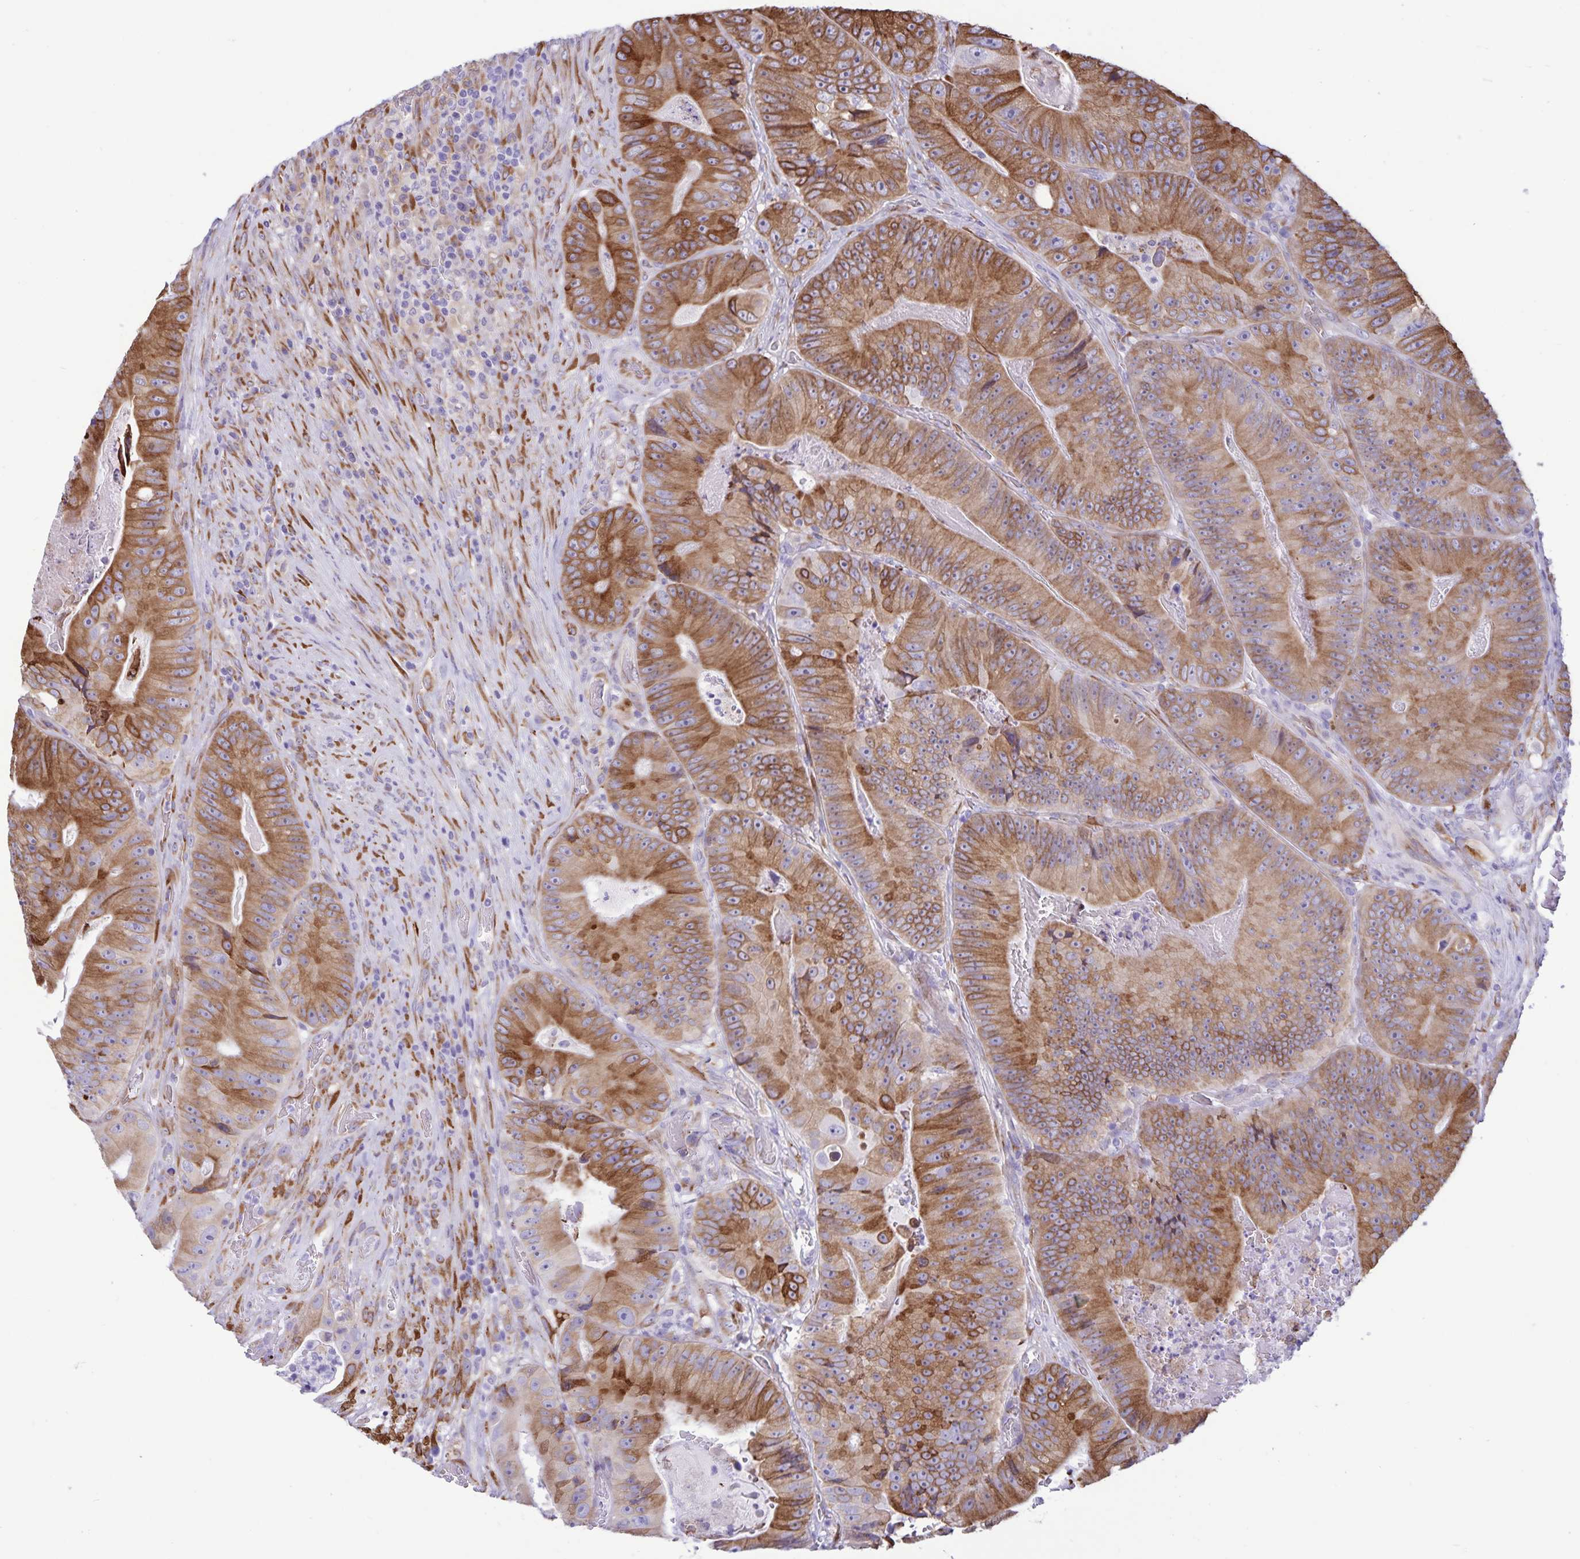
{"staining": {"intensity": "strong", "quantity": ">75%", "location": "cytoplasmic/membranous"}, "tissue": "colorectal cancer", "cell_type": "Tumor cells", "image_type": "cancer", "snomed": [{"axis": "morphology", "description": "Adenocarcinoma, NOS"}, {"axis": "topography", "description": "Colon"}], "caption": "A micrograph of human colorectal cancer stained for a protein demonstrates strong cytoplasmic/membranous brown staining in tumor cells.", "gene": "RCN1", "patient": {"sex": "female", "age": 86}}